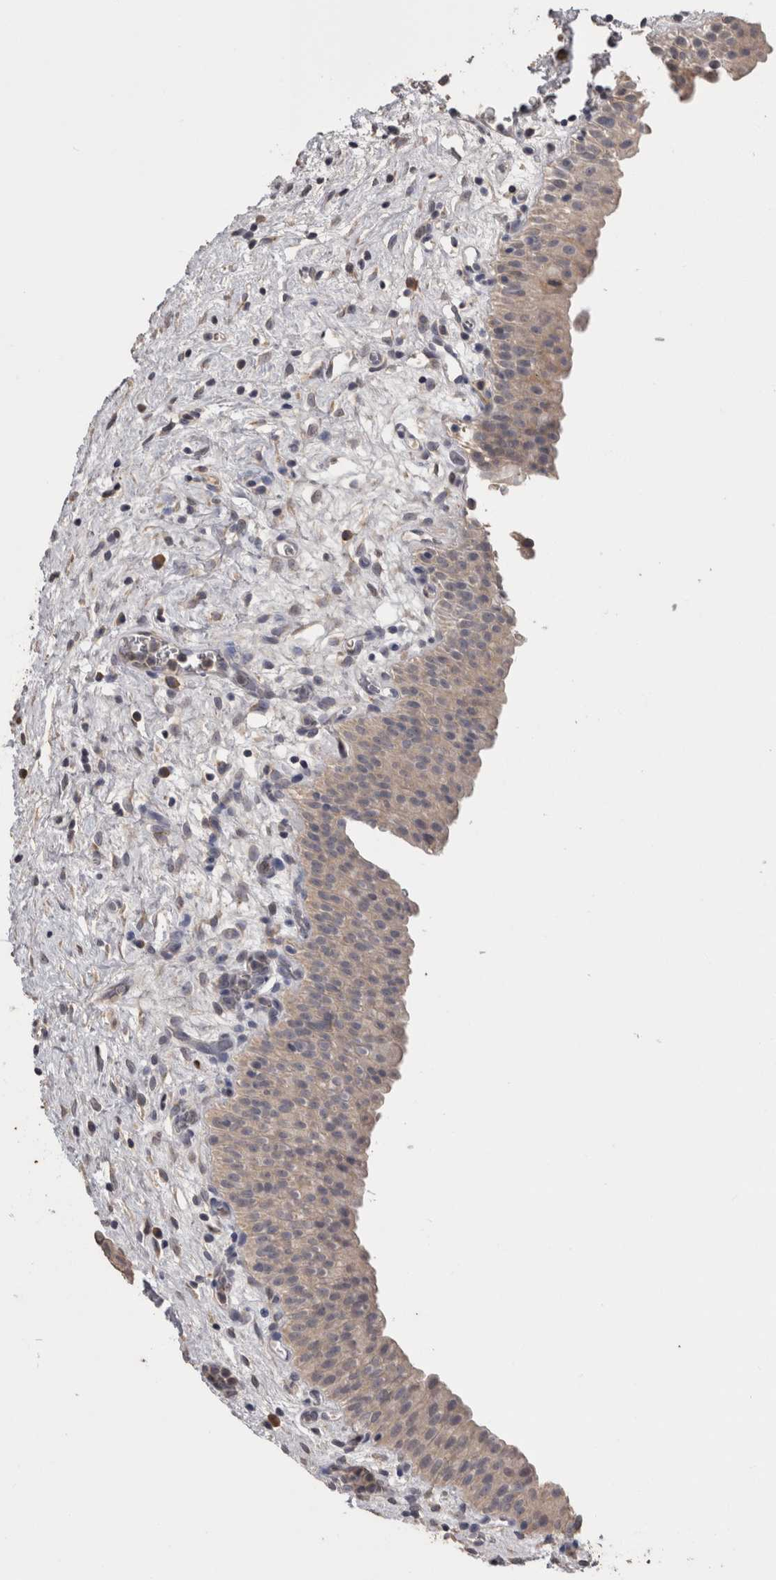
{"staining": {"intensity": "weak", "quantity": "25%-75%", "location": "cytoplasmic/membranous"}, "tissue": "urinary bladder", "cell_type": "Urothelial cells", "image_type": "normal", "snomed": [{"axis": "morphology", "description": "Normal tissue, NOS"}, {"axis": "topography", "description": "Urinary bladder"}], "caption": "Immunohistochemistry (IHC) (DAB) staining of unremarkable urinary bladder demonstrates weak cytoplasmic/membranous protein staining in about 25%-75% of urothelial cells. (DAB (3,3'-diaminobenzidine) = brown stain, brightfield microscopy at high magnification).", "gene": "ANXA13", "patient": {"sex": "male", "age": 82}}